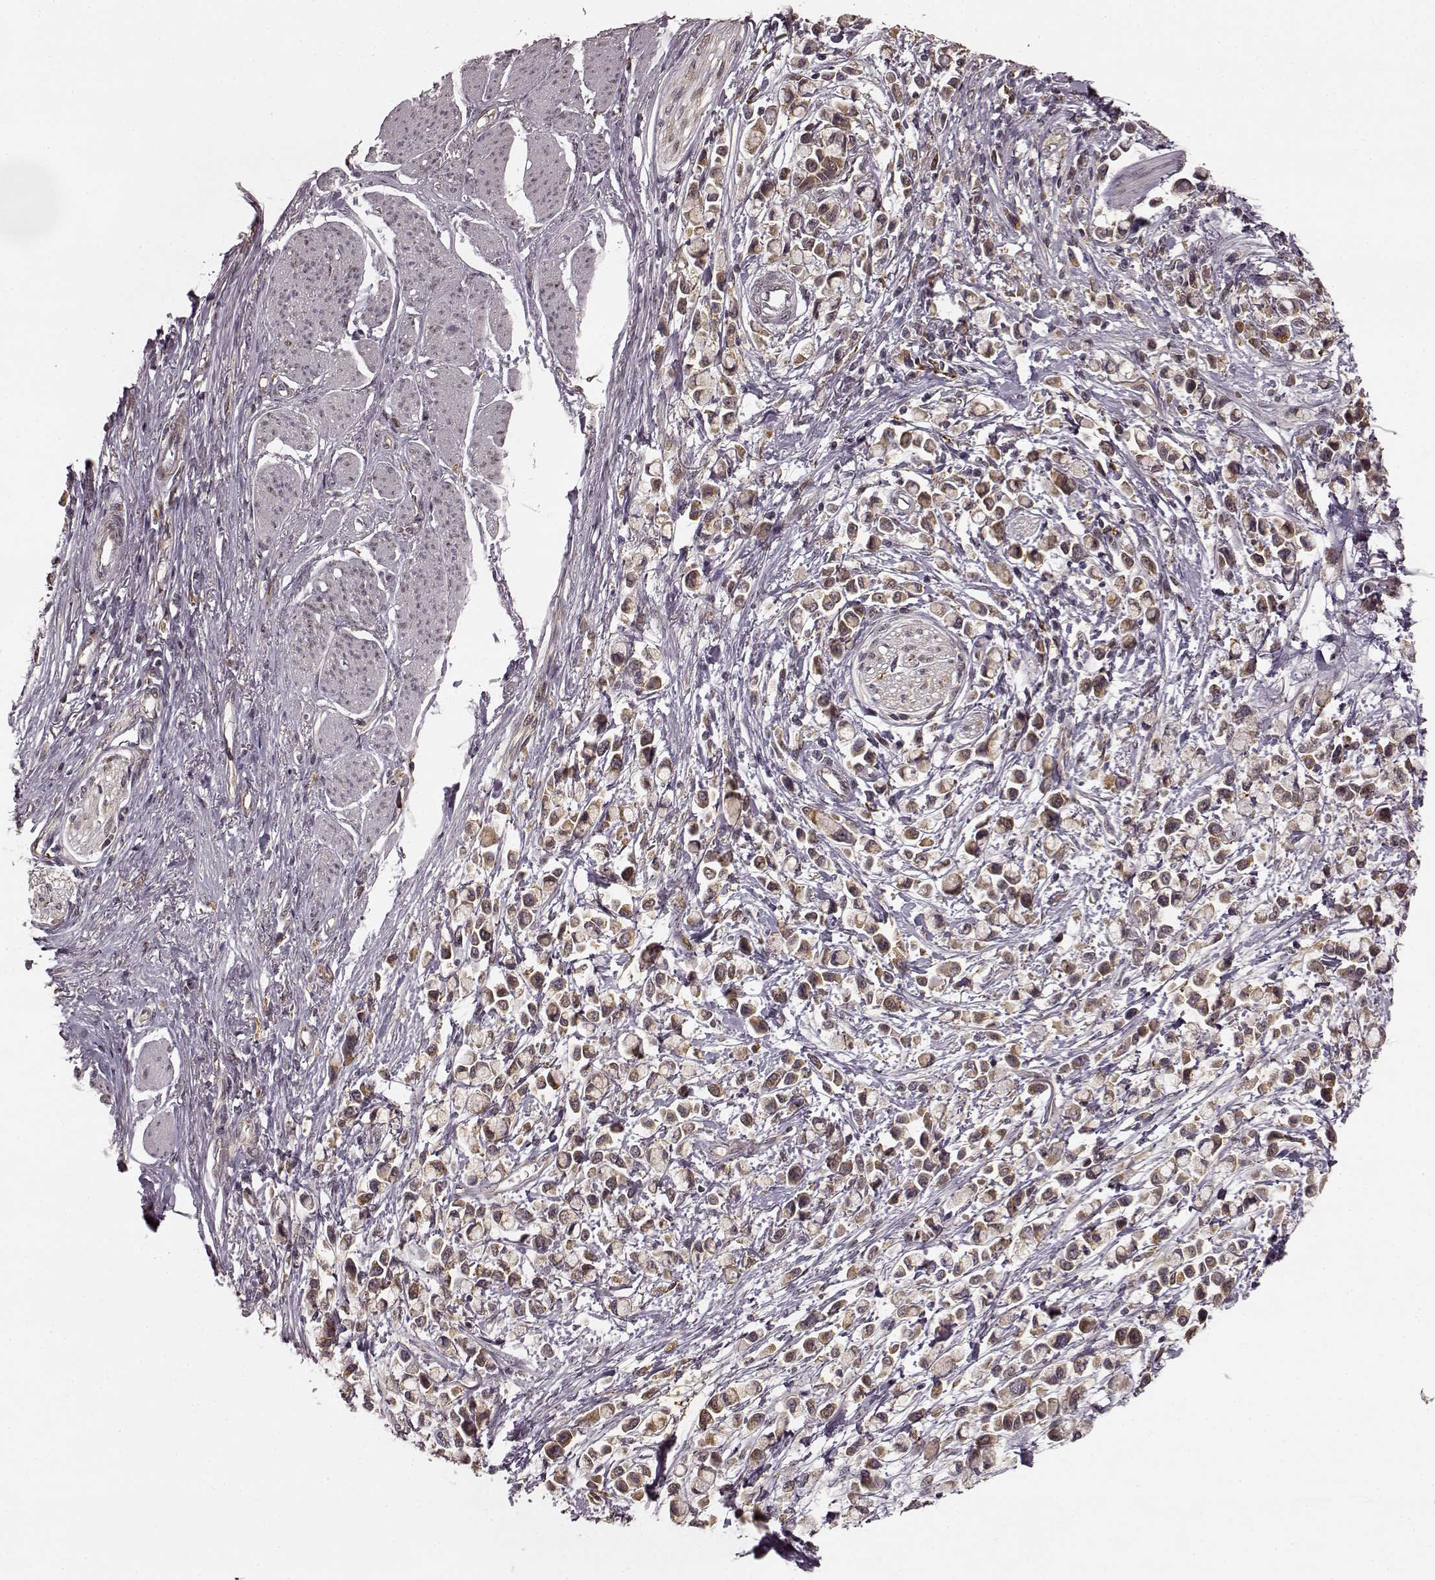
{"staining": {"intensity": "moderate", "quantity": ">75%", "location": "cytoplasmic/membranous"}, "tissue": "stomach cancer", "cell_type": "Tumor cells", "image_type": "cancer", "snomed": [{"axis": "morphology", "description": "Adenocarcinoma, NOS"}, {"axis": "topography", "description": "Stomach"}], "caption": "Stomach cancer tissue exhibits moderate cytoplasmic/membranous staining in approximately >75% of tumor cells", "gene": "SLC12A9", "patient": {"sex": "female", "age": 81}}